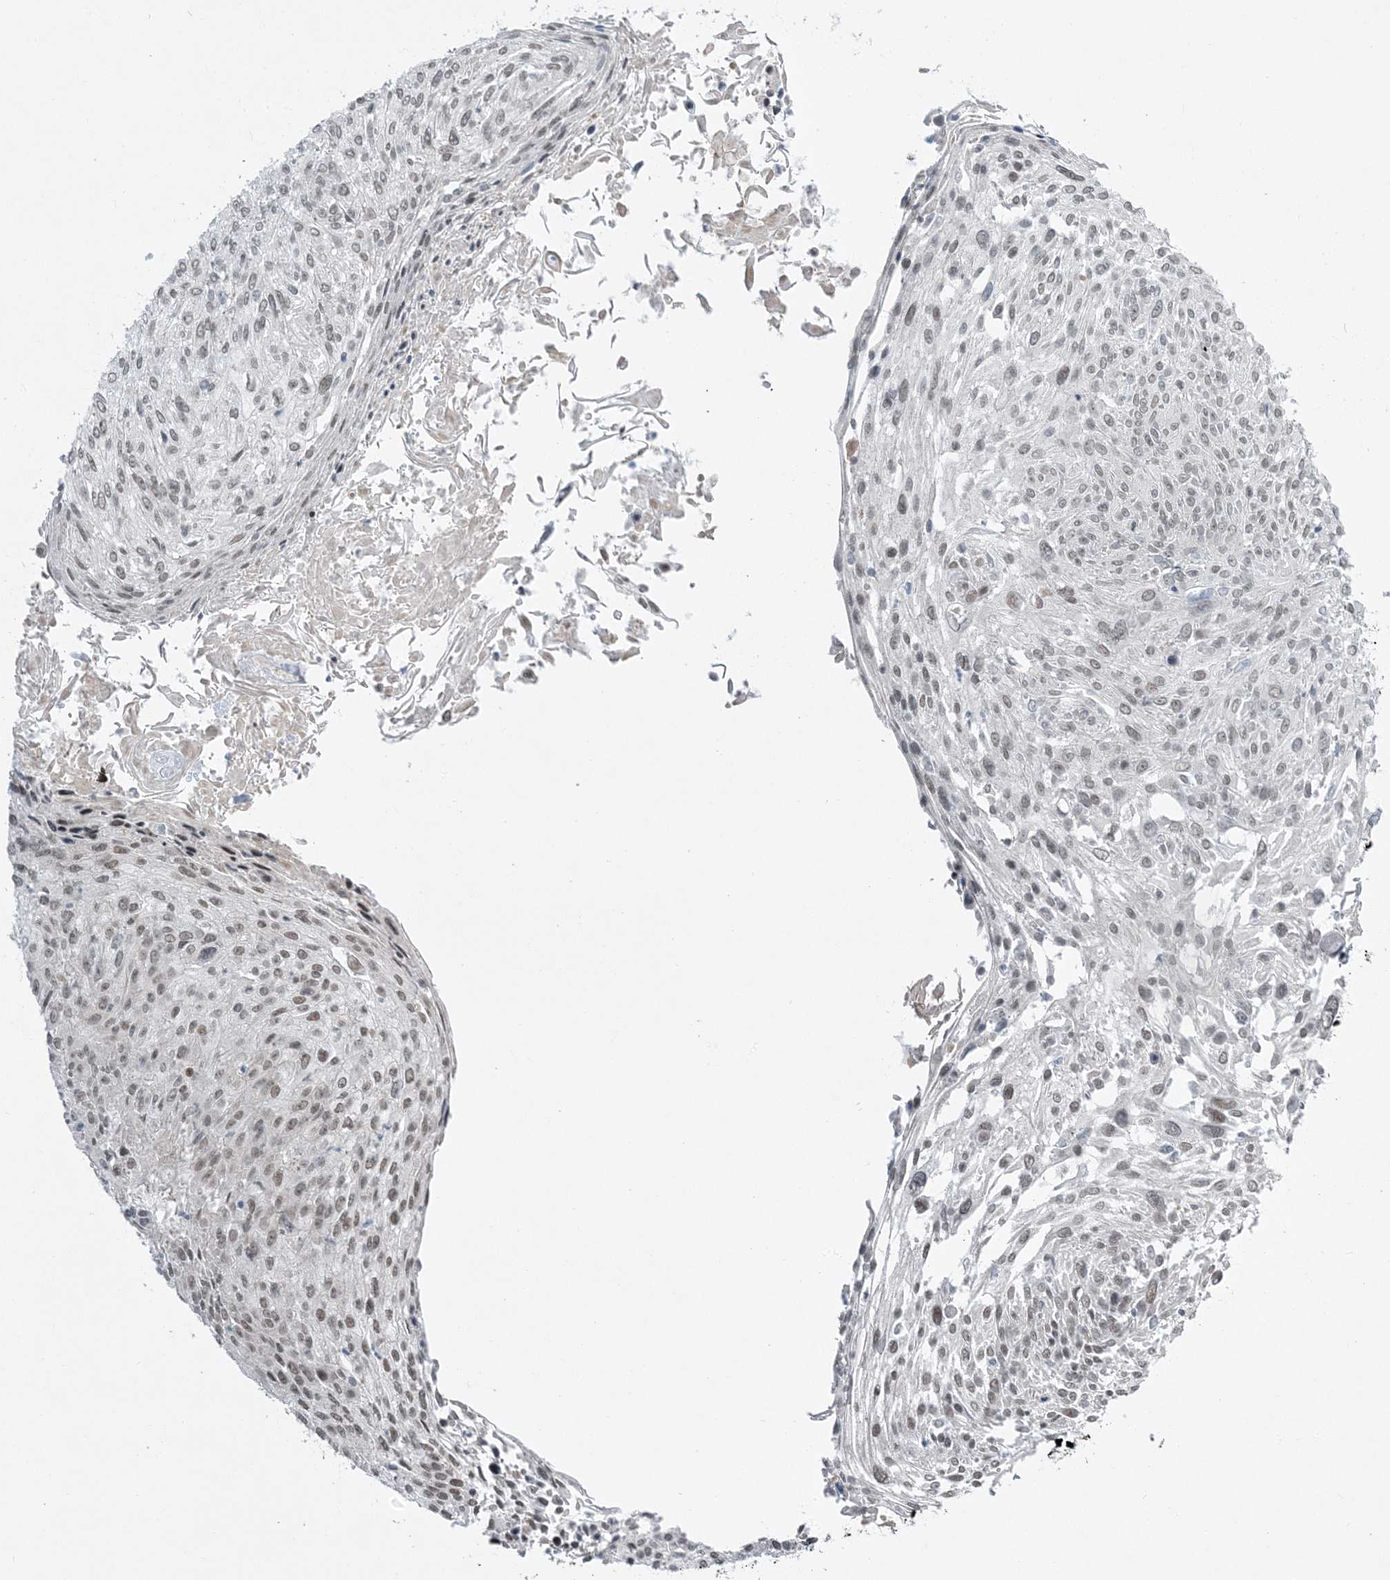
{"staining": {"intensity": "weak", "quantity": "25%-75%", "location": "nuclear"}, "tissue": "cervical cancer", "cell_type": "Tumor cells", "image_type": "cancer", "snomed": [{"axis": "morphology", "description": "Squamous cell carcinoma, NOS"}, {"axis": "topography", "description": "Cervix"}], "caption": "Immunohistochemical staining of human cervical squamous cell carcinoma reveals low levels of weak nuclear protein staining in about 25%-75% of tumor cells. The protein of interest is shown in brown color, while the nuclei are stained blue.", "gene": "ZNF787", "patient": {"sex": "female", "age": 51}}